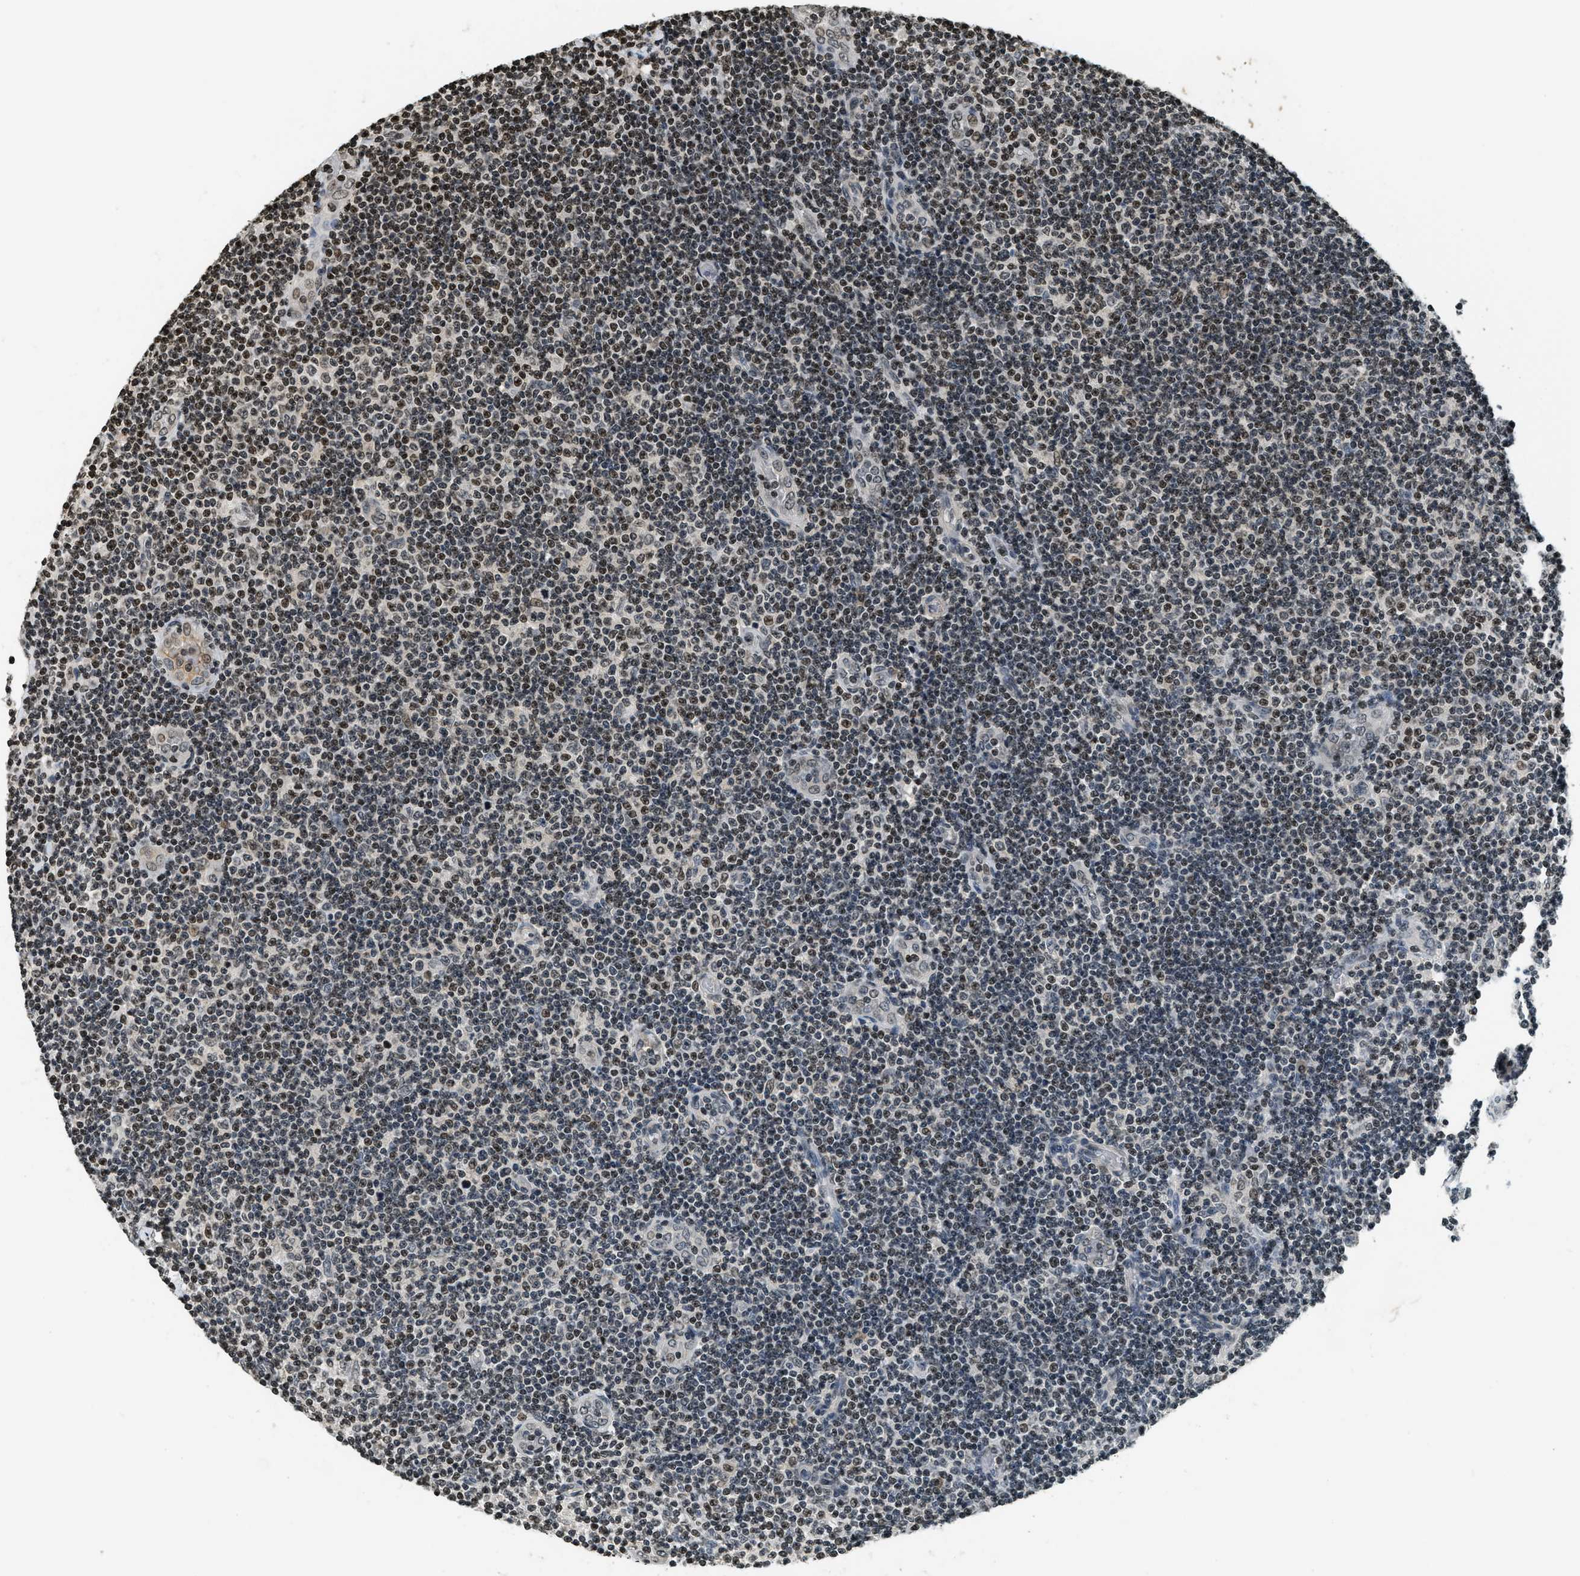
{"staining": {"intensity": "strong", "quantity": ">75%", "location": "nuclear"}, "tissue": "lymphoma", "cell_type": "Tumor cells", "image_type": "cancer", "snomed": [{"axis": "morphology", "description": "Malignant lymphoma, non-Hodgkin's type, Low grade"}, {"axis": "topography", "description": "Lymph node"}], "caption": "An image showing strong nuclear staining in approximately >75% of tumor cells in low-grade malignant lymphoma, non-Hodgkin's type, as visualized by brown immunohistochemical staining.", "gene": "LDB2", "patient": {"sex": "male", "age": 83}}